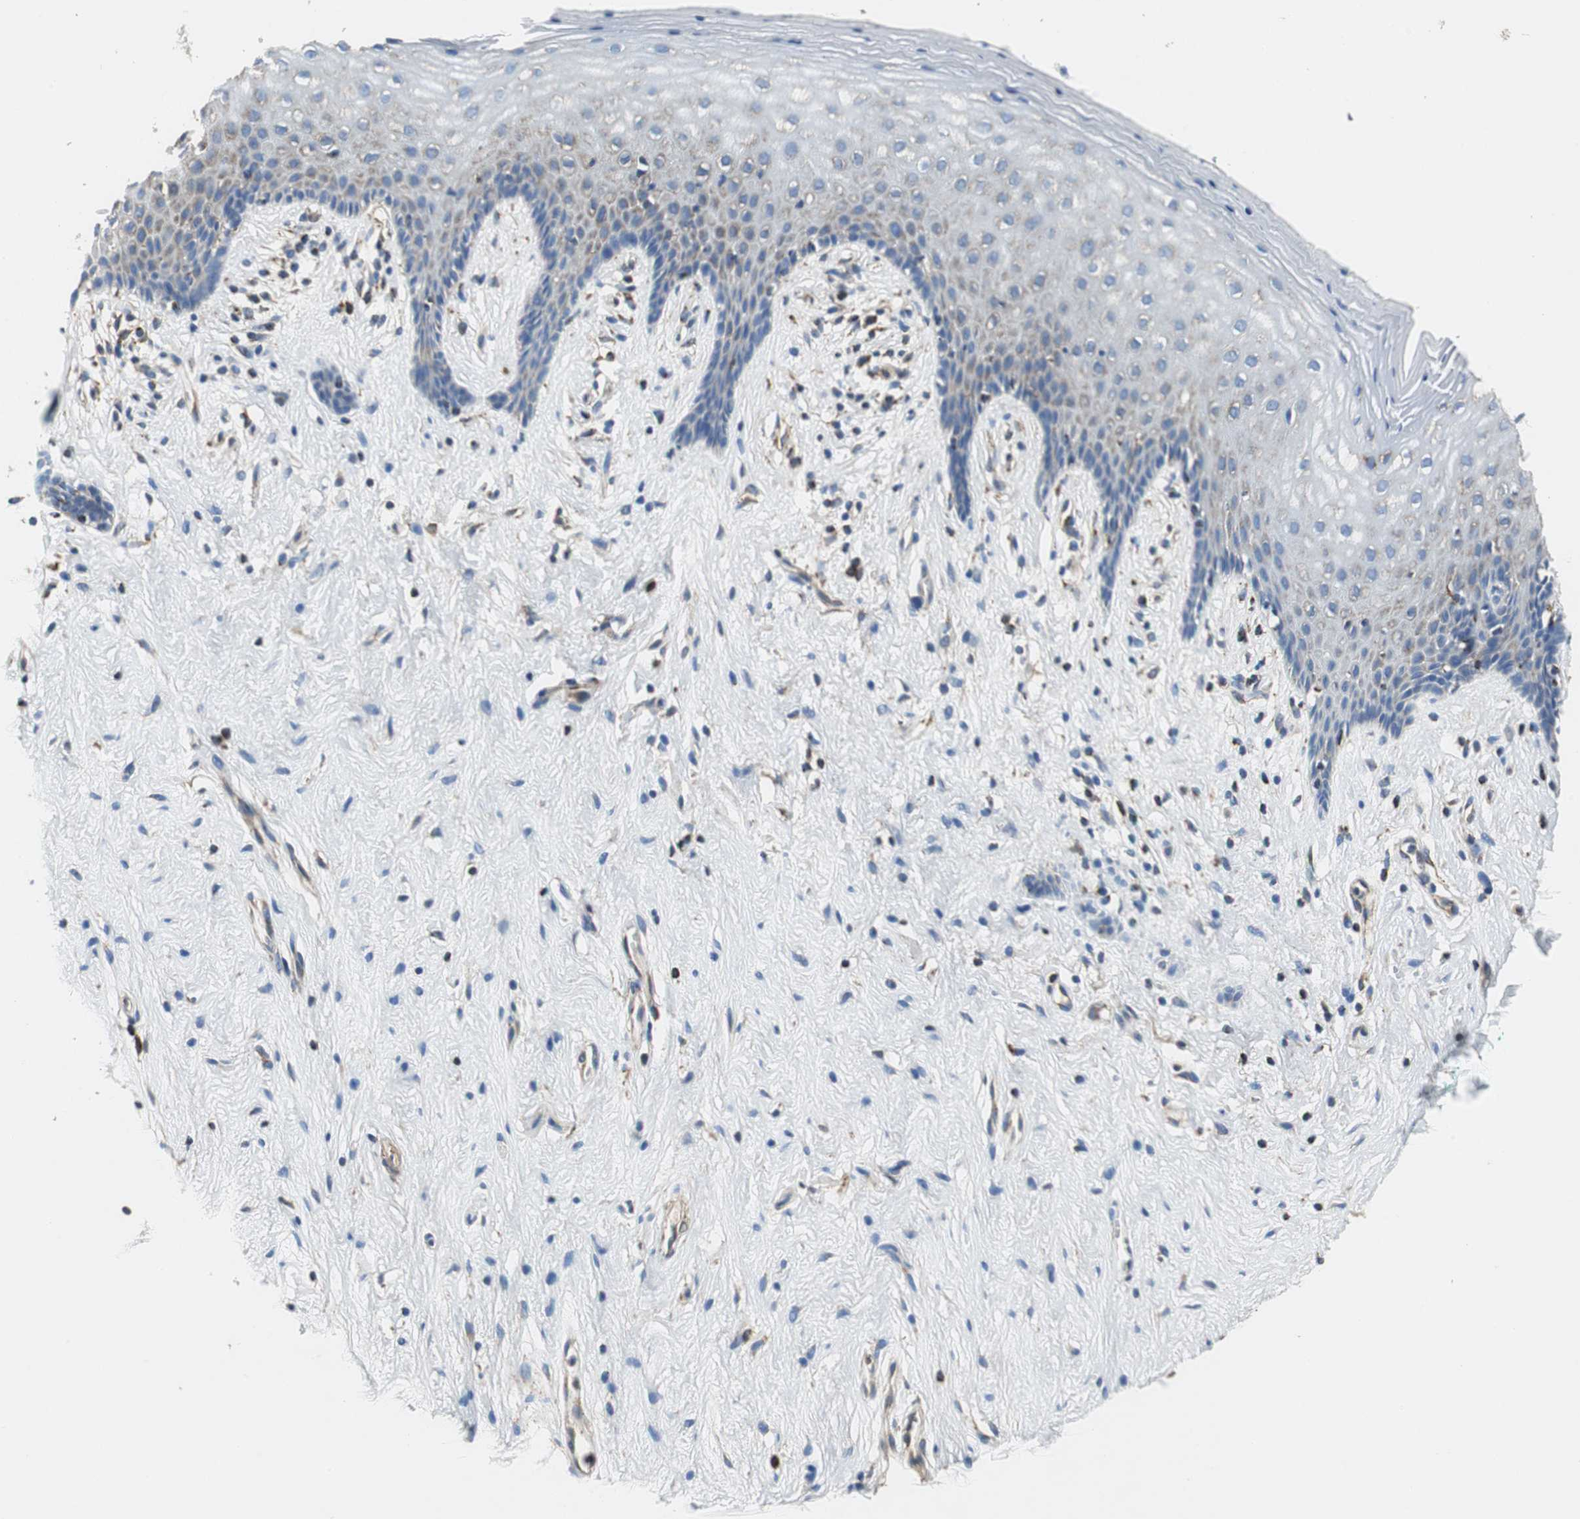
{"staining": {"intensity": "moderate", "quantity": "<25%", "location": "cytoplasmic/membranous"}, "tissue": "vagina", "cell_type": "Squamous epithelial cells", "image_type": "normal", "snomed": [{"axis": "morphology", "description": "Normal tissue, NOS"}, {"axis": "topography", "description": "Vagina"}], "caption": "IHC of unremarkable vagina exhibits low levels of moderate cytoplasmic/membranous staining in approximately <25% of squamous epithelial cells. (DAB IHC with brightfield microscopy, high magnification).", "gene": "GSTK1", "patient": {"sex": "female", "age": 44}}